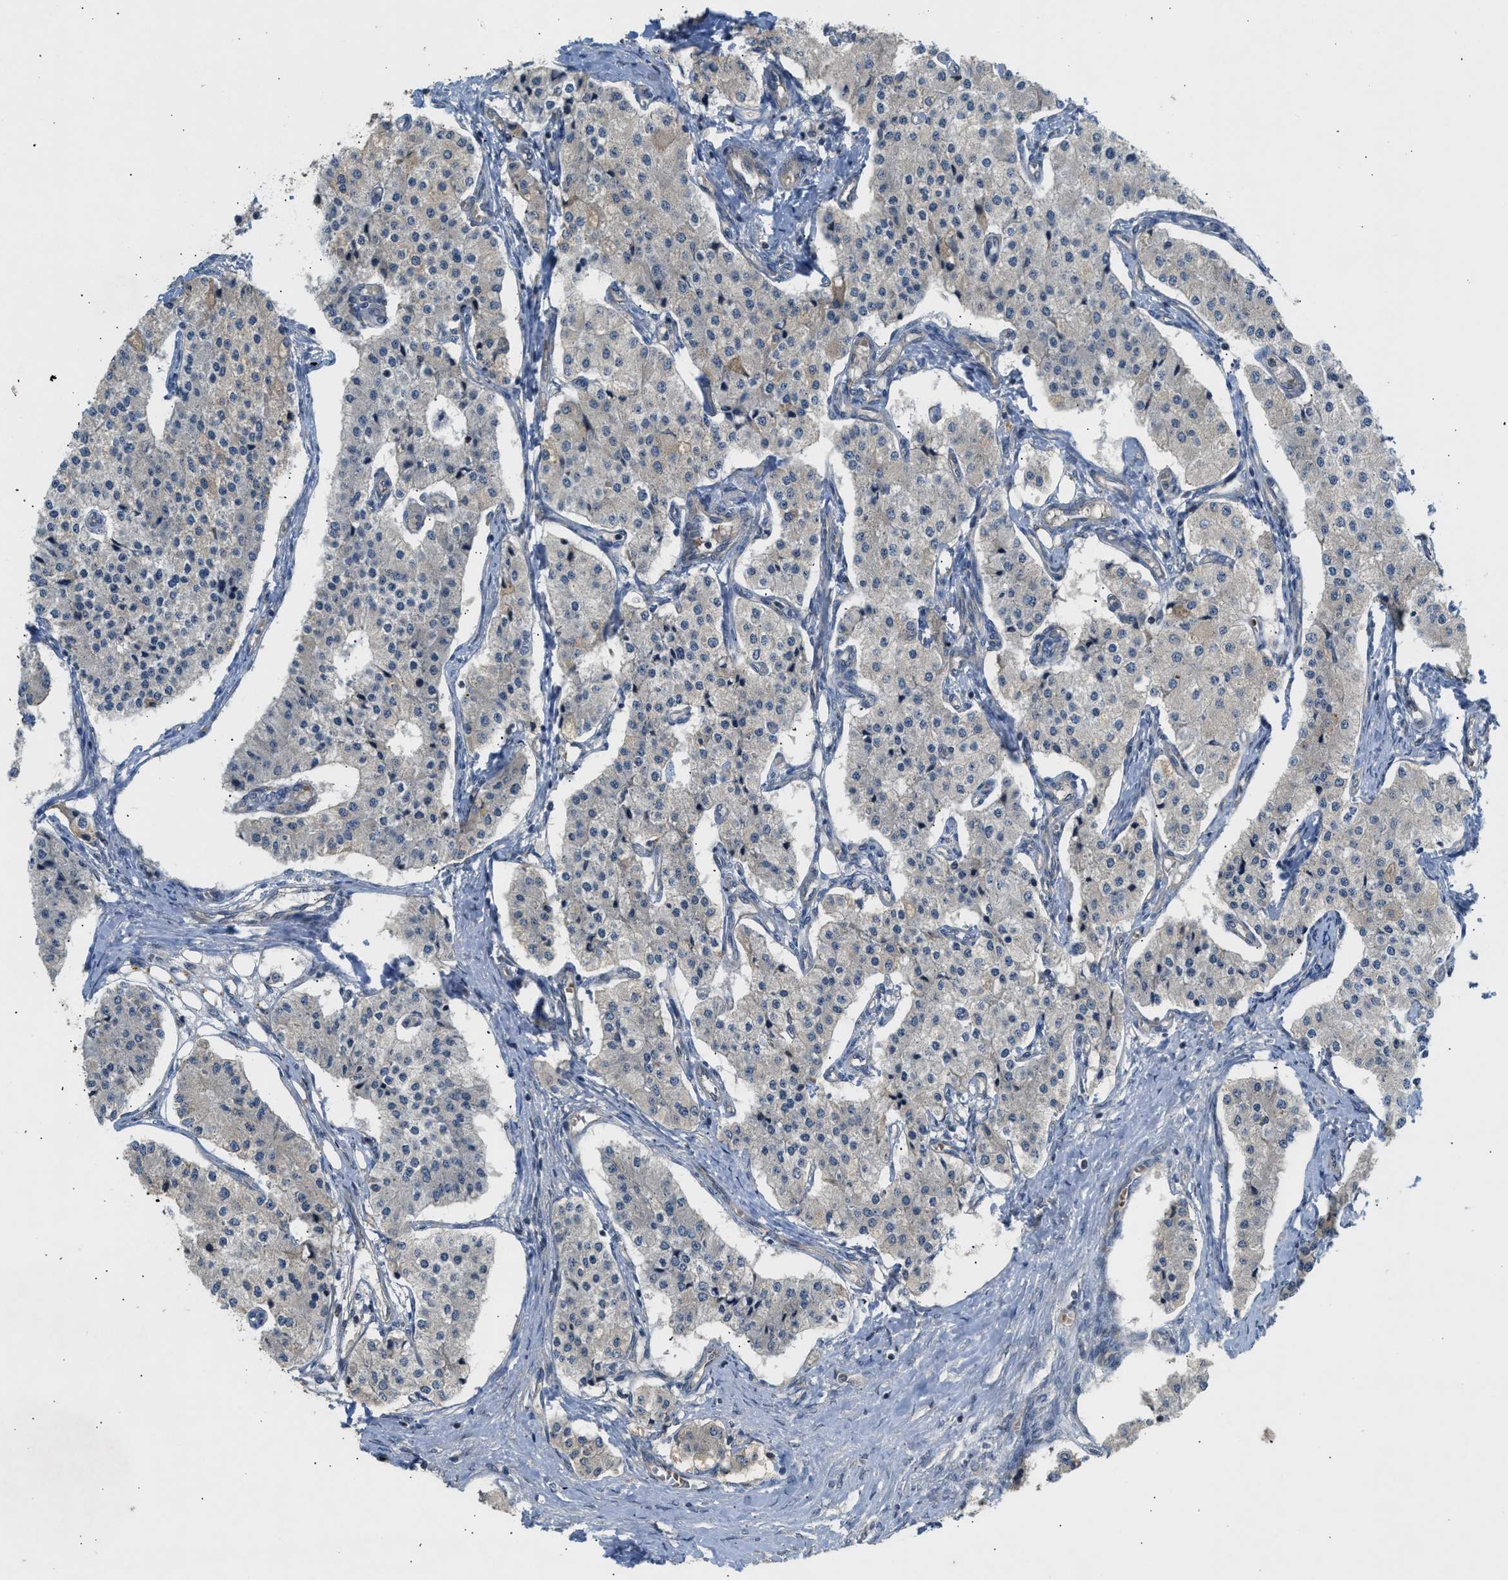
{"staining": {"intensity": "negative", "quantity": "none", "location": "none"}, "tissue": "carcinoid", "cell_type": "Tumor cells", "image_type": "cancer", "snomed": [{"axis": "morphology", "description": "Carcinoid, malignant, NOS"}, {"axis": "topography", "description": "Colon"}], "caption": "Immunohistochemical staining of carcinoid exhibits no significant positivity in tumor cells.", "gene": "ADCY8", "patient": {"sex": "female", "age": 52}}